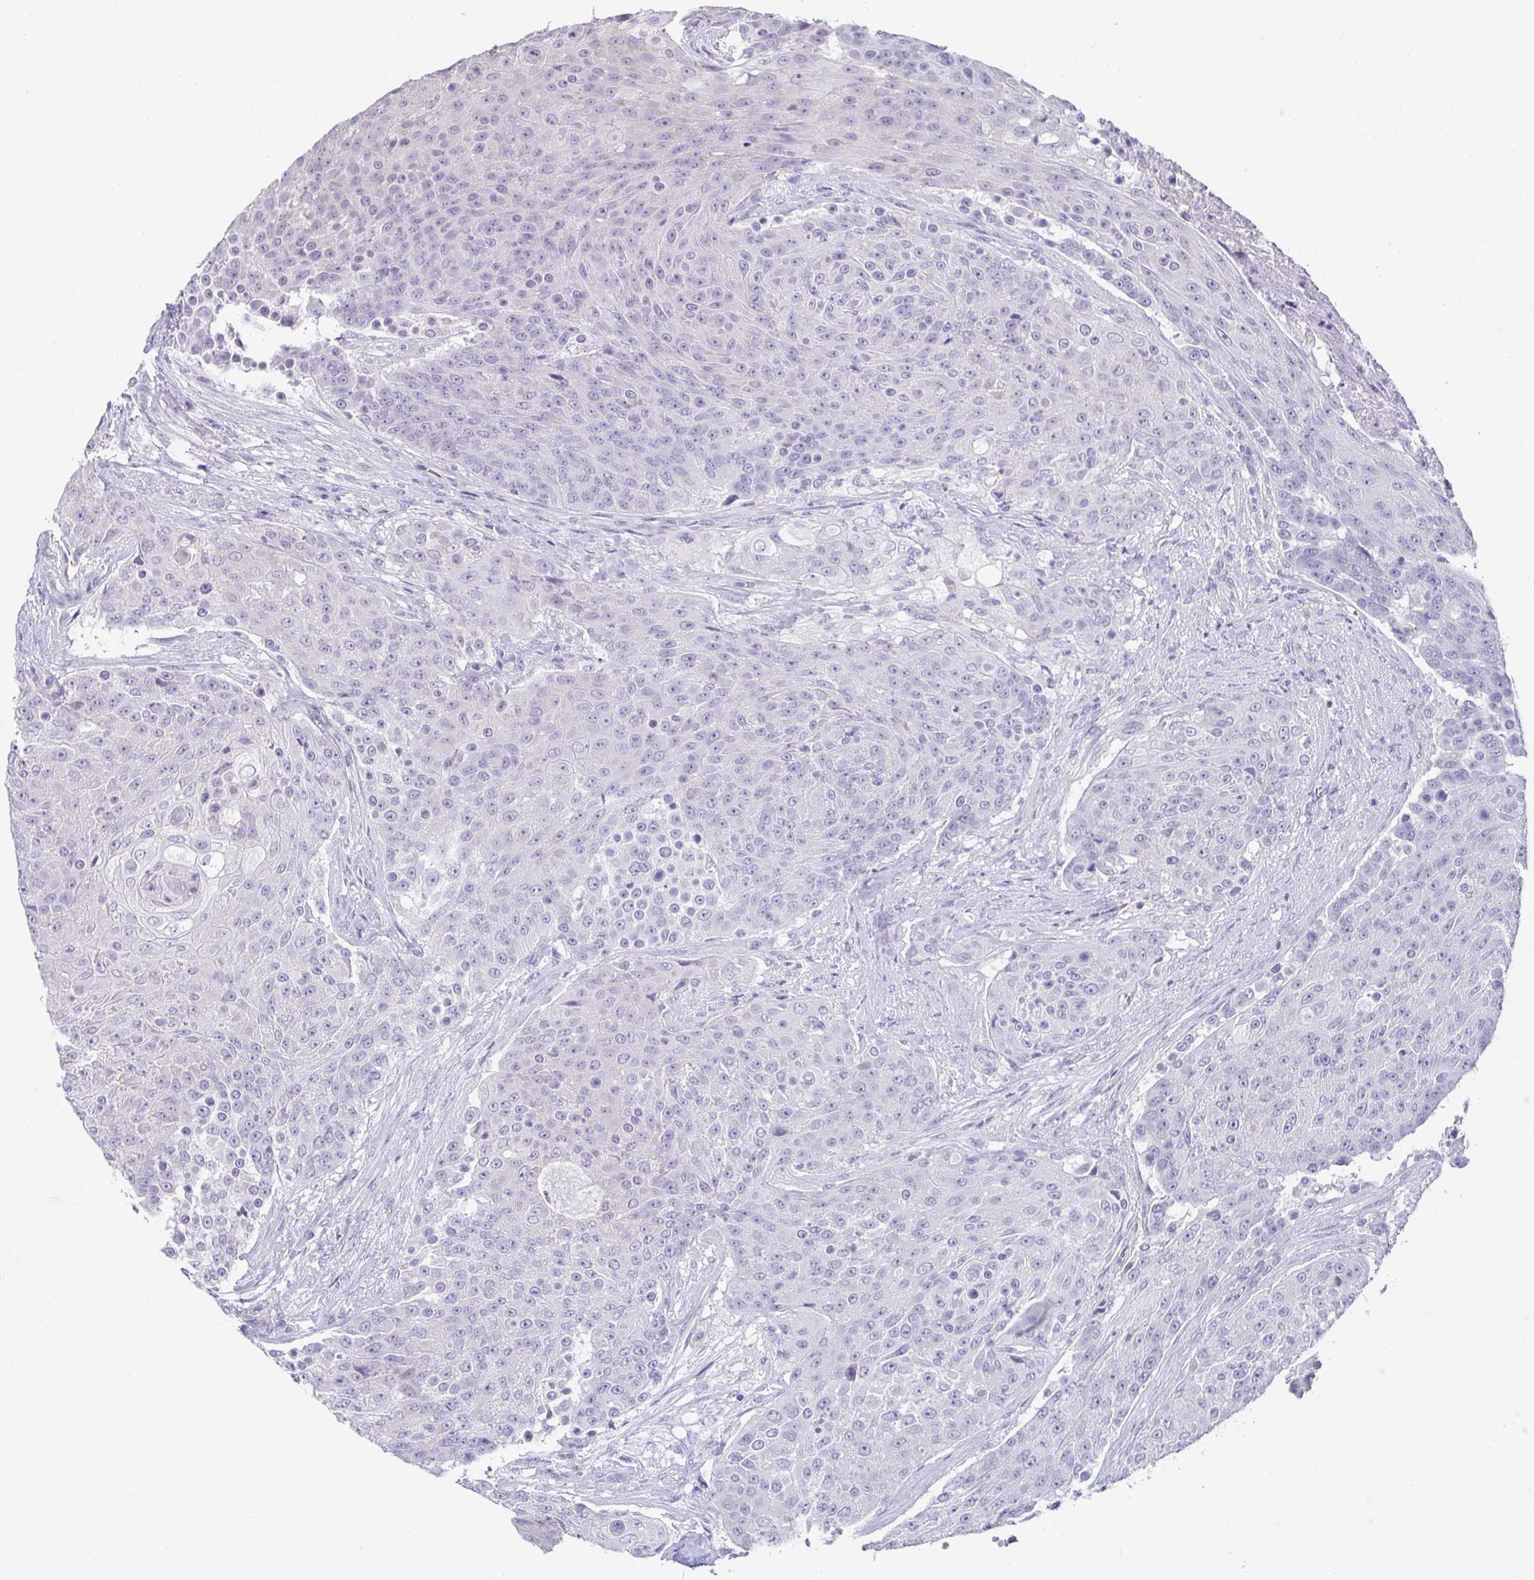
{"staining": {"intensity": "negative", "quantity": "none", "location": "none"}, "tissue": "urothelial cancer", "cell_type": "Tumor cells", "image_type": "cancer", "snomed": [{"axis": "morphology", "description": "Urothelial carcinoma, High grade"}, {"axis": "topography", "description": "Urinary bladder"}], "caption": "High magnification brightfield microscopy of urothelial cancer stained with DAB (brown) and counterstained with hematoxylin (blue): tumor cells show no significant staining.", "gene": "CXCR1", "patient": {"sex": "female", "age": 63}}